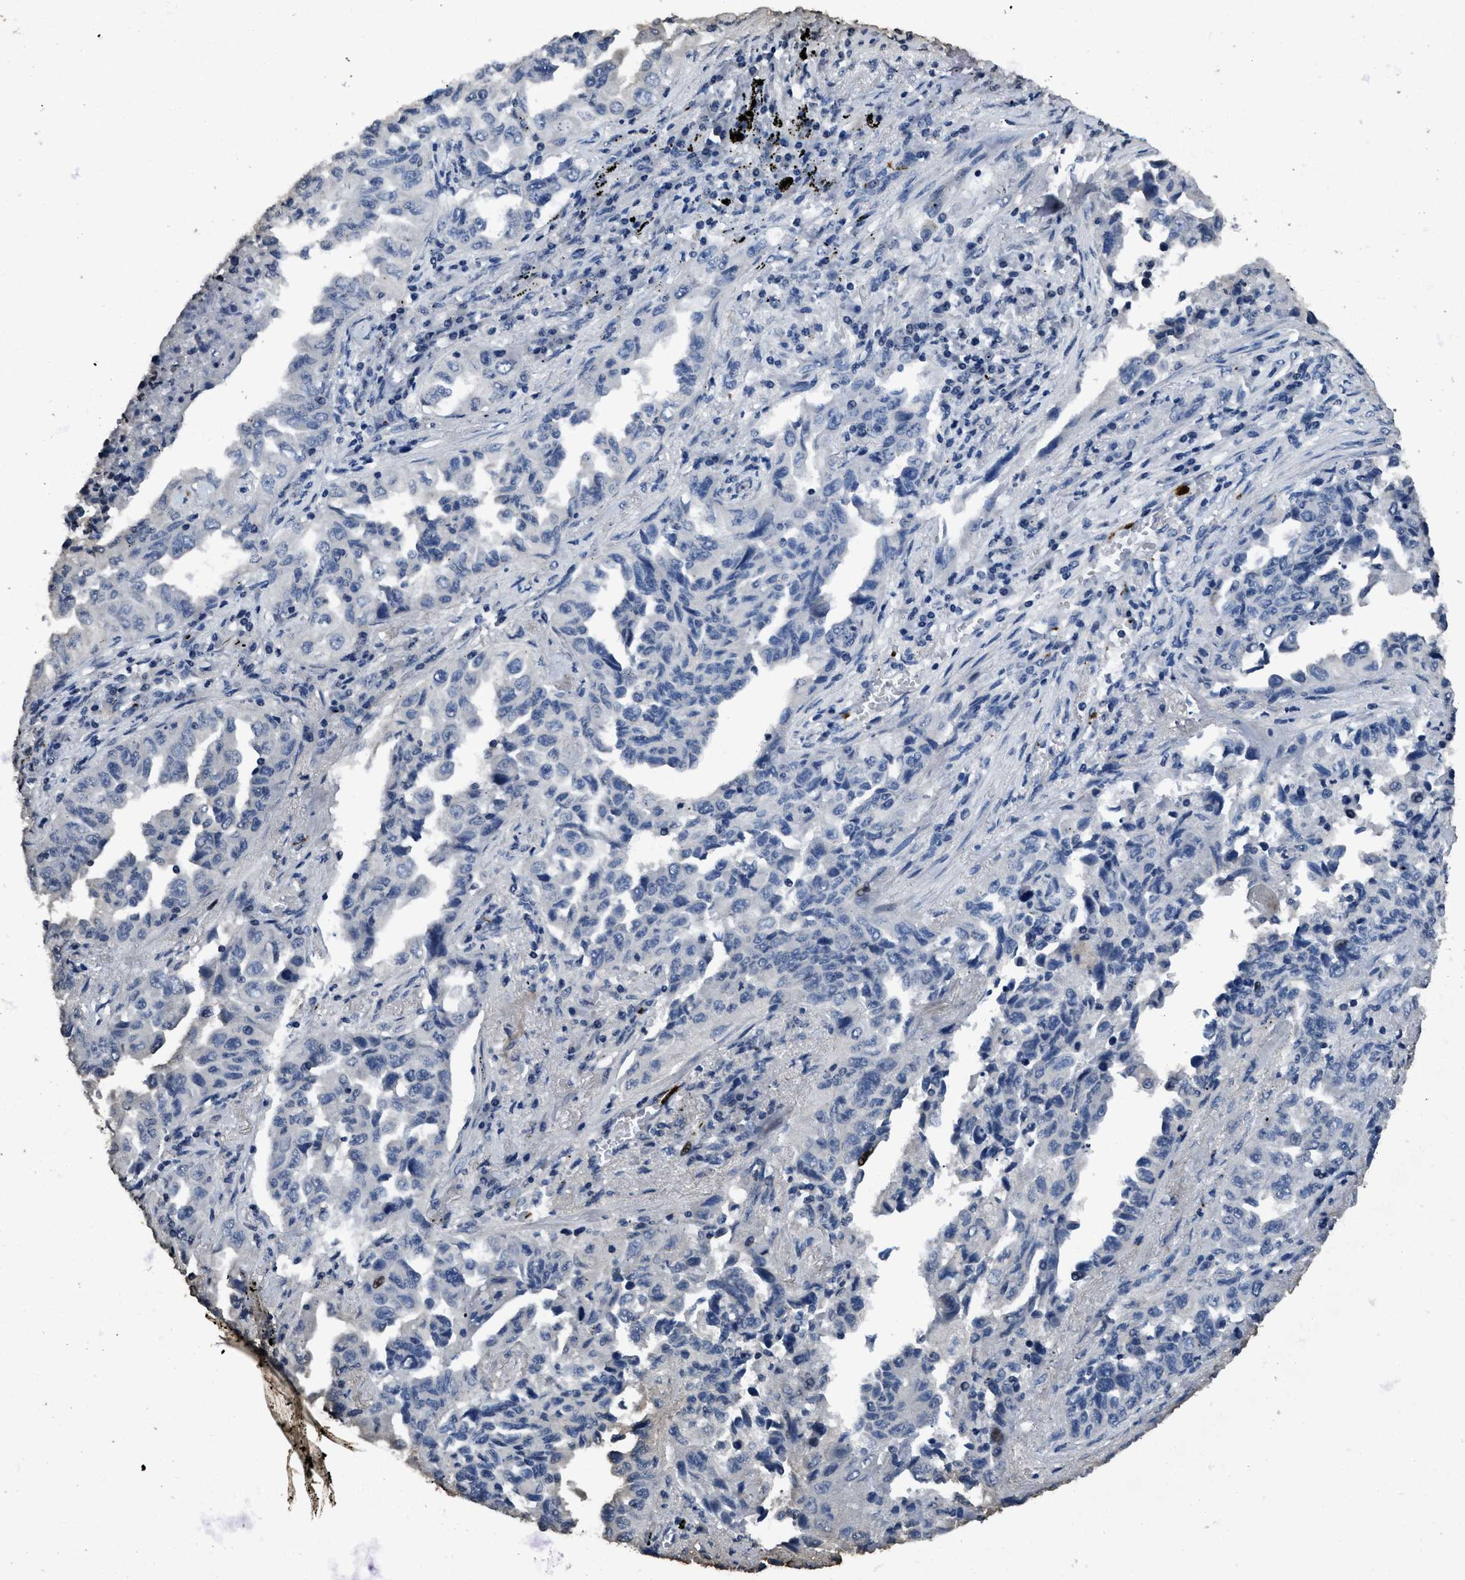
{"staining": {"intensity": "negative", "quantity": "none", "location": "none"}, "tissue": "lung cancer", "cell_type": "Tumor cells", "image_type": "cancer", "snomed": [{"axis": "morphology", "description": "Adenocarcinoma, NOS"}, {"axis": "topography", "description": "Lung"}], "caption": "Tumor cells are negative for brown protein staining in lung adenocarcinoma.", "gene": "ITGA2B", "patient": {"sex": "female", "age": 51}}